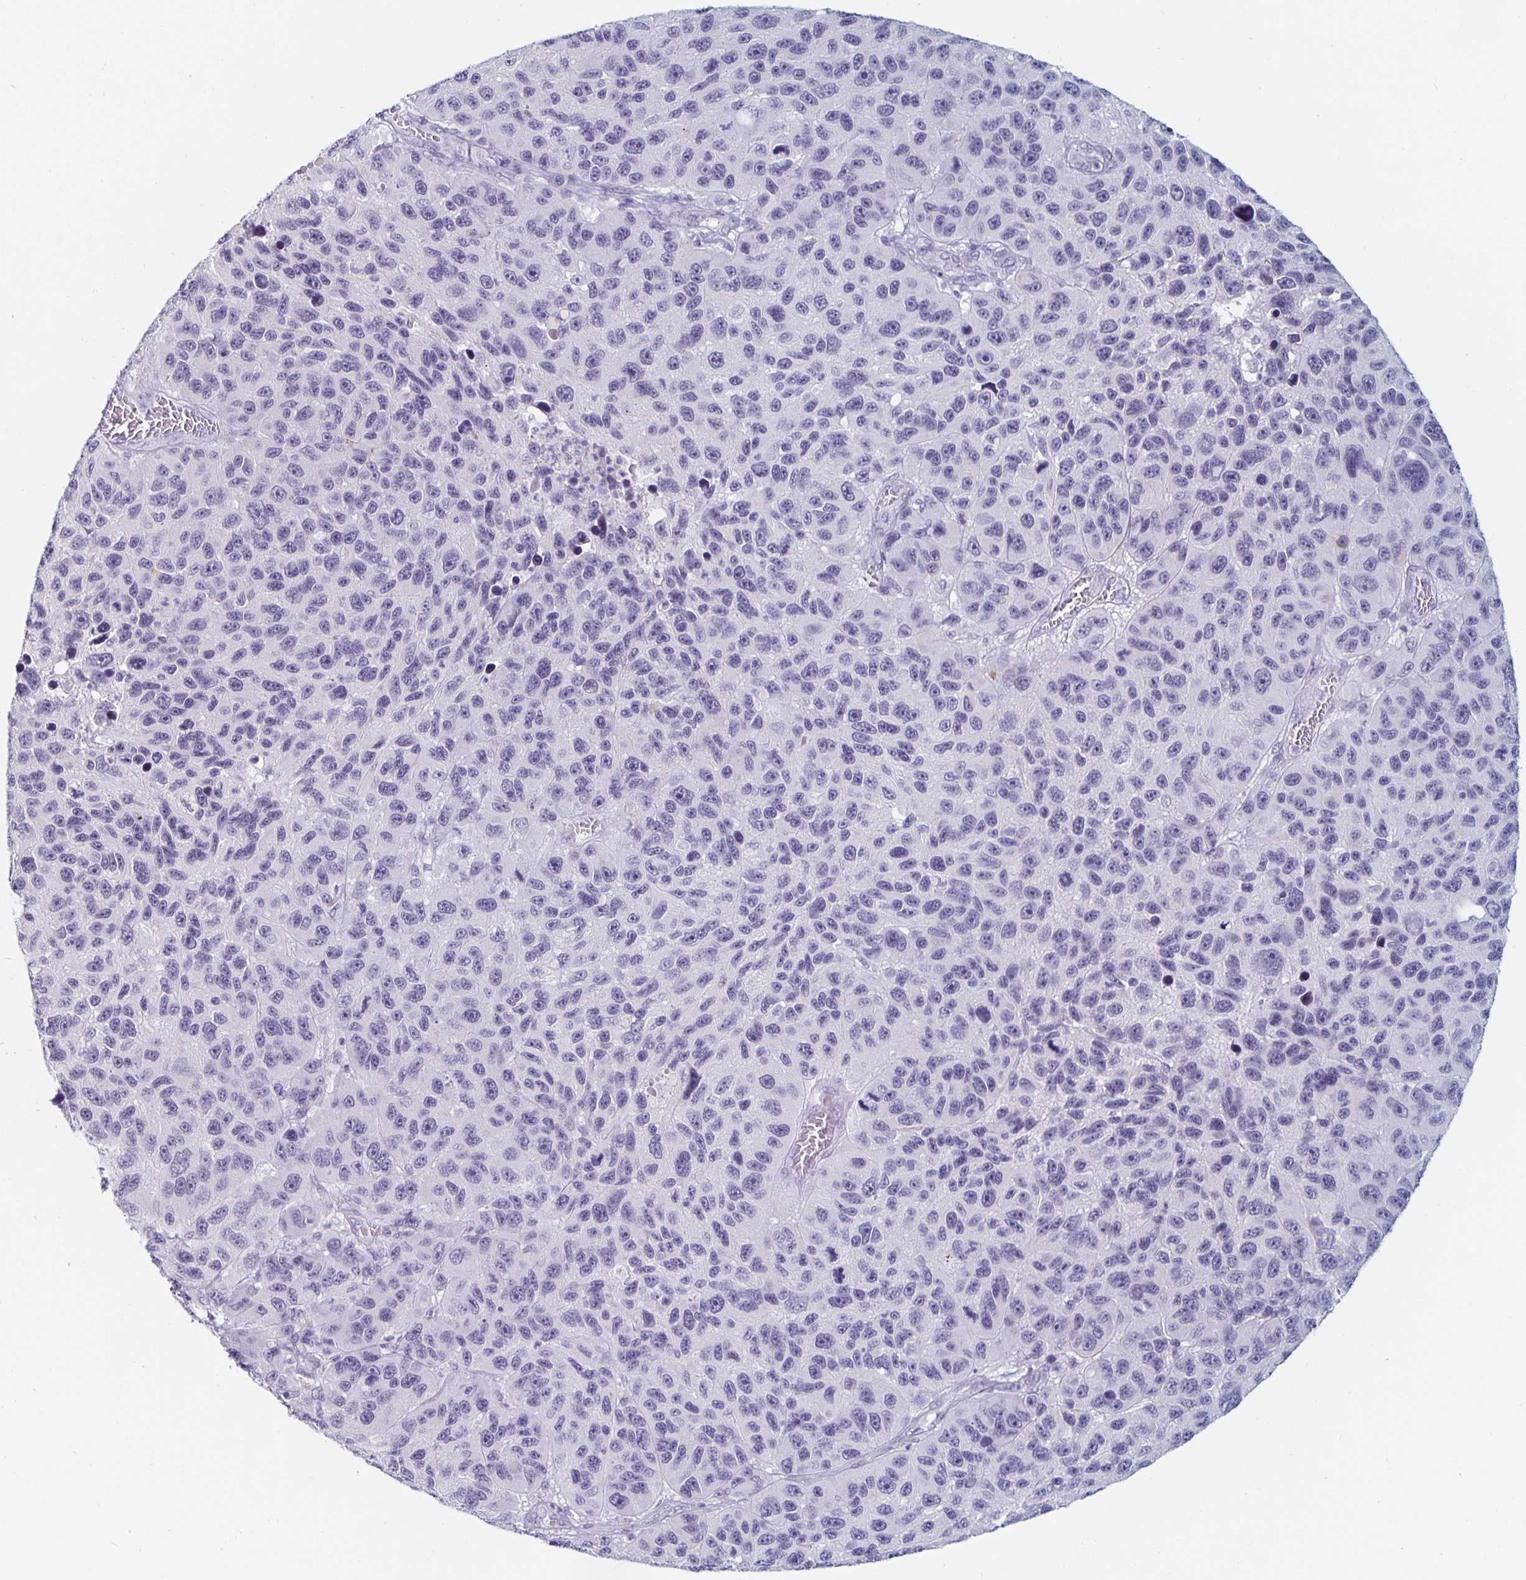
{"staining": {"intensity": "negative", "quantity": "none", "location": "none"}, "tissue": "melanoma", "cell_type": "Tumor cells", "image_type": "cancer", "snomed": [{"axis": "morphology", "description": "Malignant melanoma, NOS"}, {"axis": "topography", "description": "Skin"}], "caption": "A high-resolution micrograph shows immunohistochemistry staining of malignant melanoma, which shows no significant staining in tumor cells.", "gene": "KCNQ2", "patient": {"sex": "male", "age": 53}}